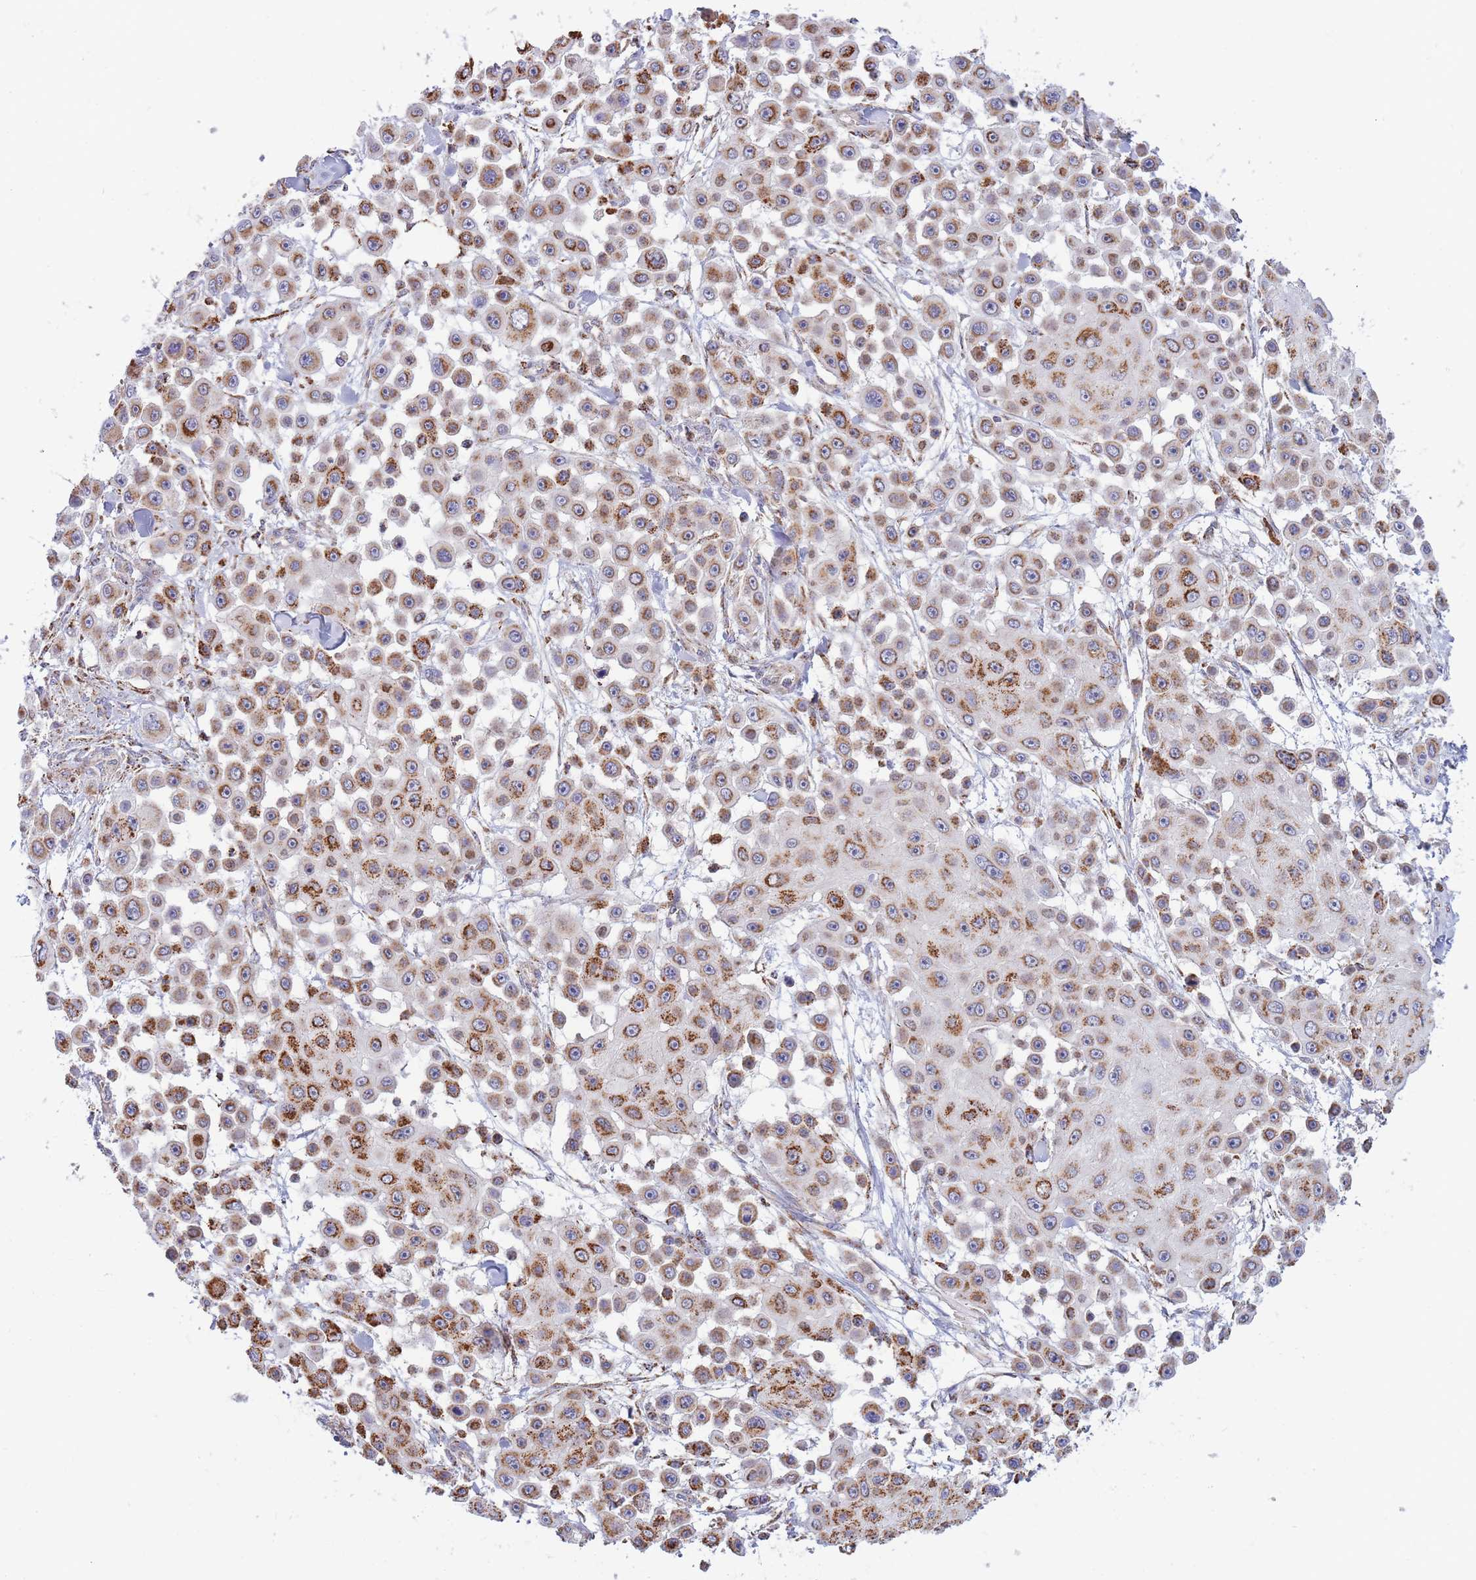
{"staining": {"intensity": "moderate", "quantity": ">75%", "location": "cytoplasmic/membranous"}, "tissue": "skin cancer", "cell_type": "Tumor cells", "image_type": "cancer", "snomed": [{"axis": "morphology", "description": "Squamous cell carcinoma, NOS"}, {"axis": "topography", "description": "Skin"}], "caption": "IHC staining of skin cancer, which displays medium levels of moderate cytoplasmic/membranous staining in approximately >75% of tumor cells indicating moderate cytoplasmic/membranous protein staining. The staining was performed using DAB (3,3'-diaminobenzidine) (brown) for protein detection and nuclei were counterstained in hematoxylin (blue).", "gene": "MRPL17", "patient": {"sex": "male", "age": 67}}